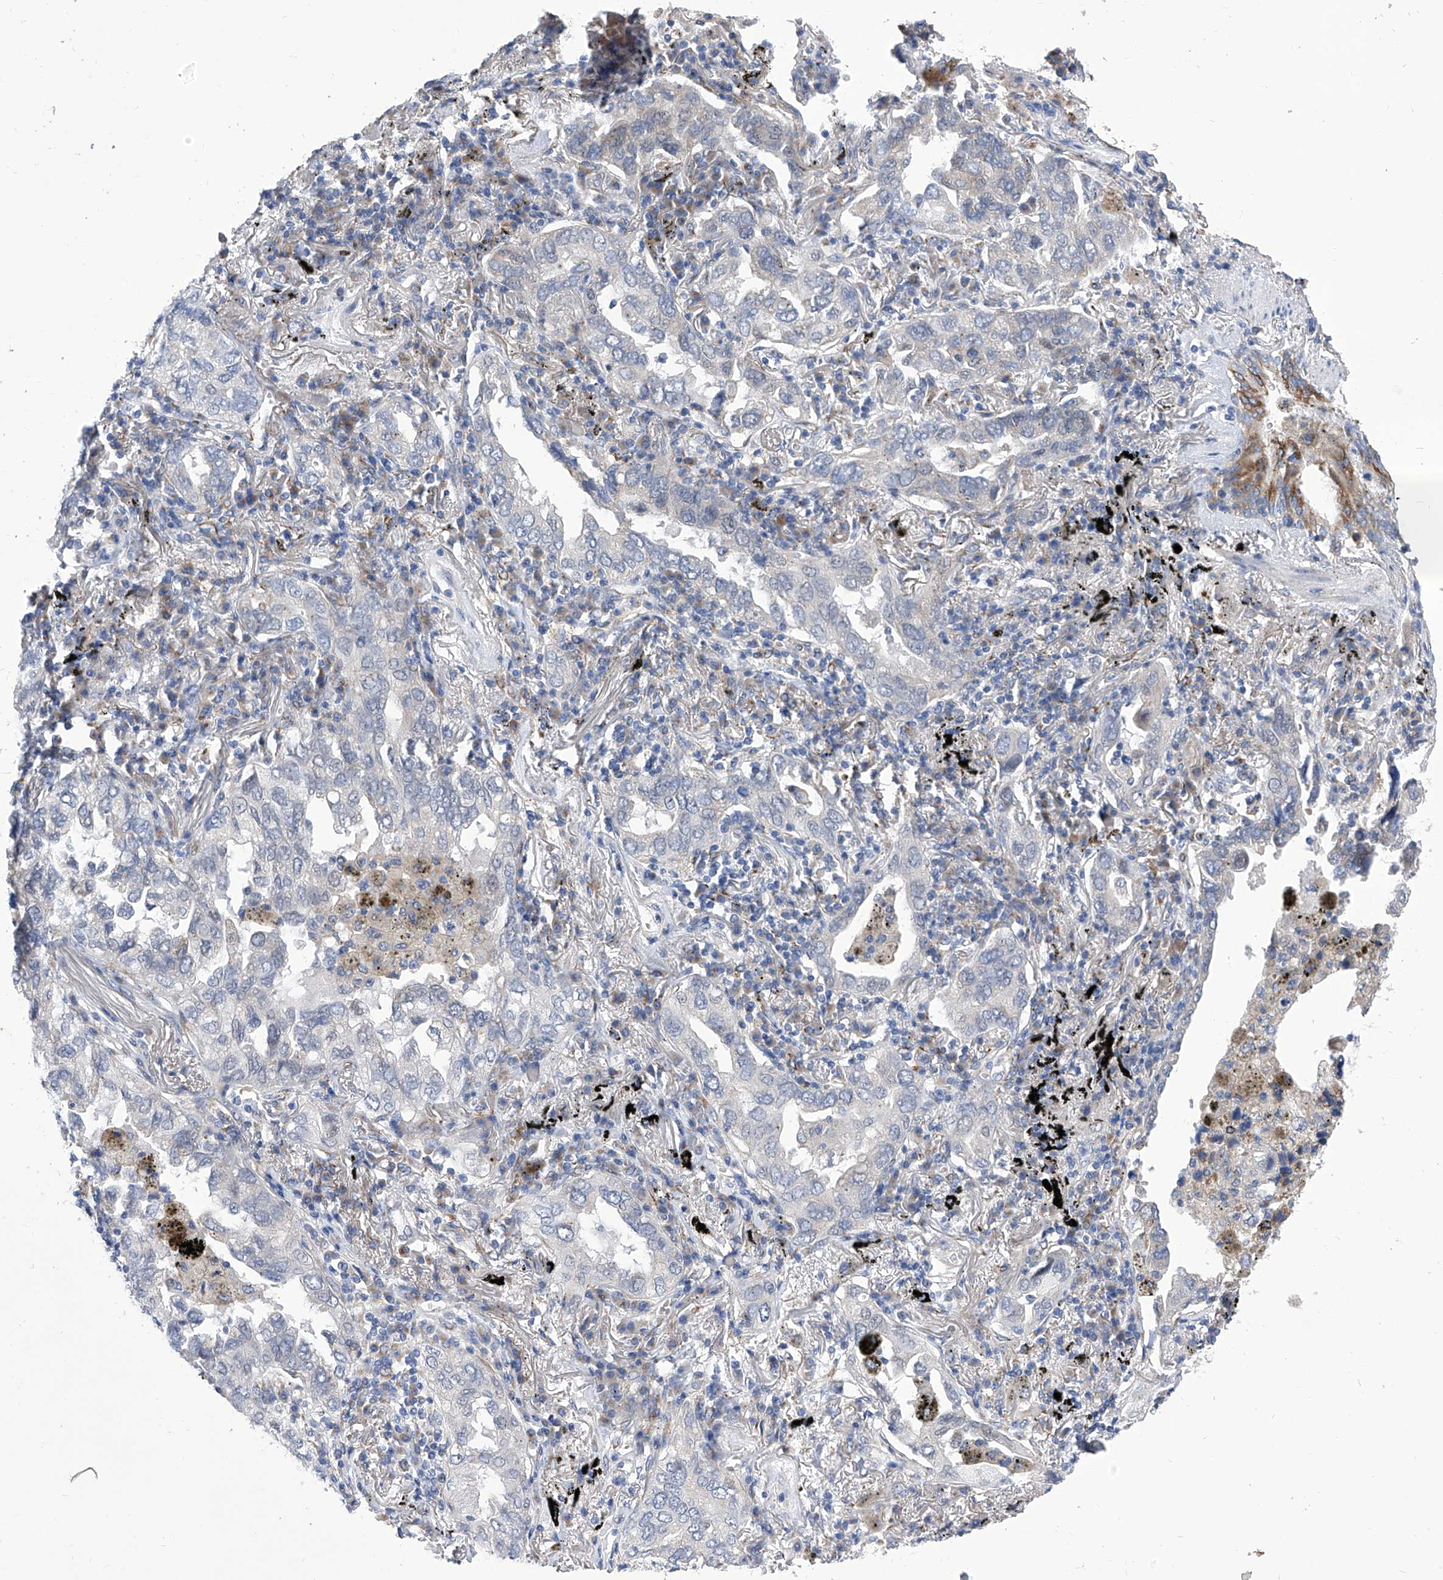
{"staining": {"intensity": "negative", "quantity": "none", "location": "none"}, "tissue": "lung cancer", "cell_type": "Tumor cells", "image_type": "cancer", "snomed": [{"axis": "morphology", "description": "Adenocarcinoma, NOS"}, {"axis": "topography", "description": "Lung"}], "caption": "Tumor cells show no significant protein positivity in lung cancer (adenocarcinoma).", "gene": "TJAP1", "patient": {"sex": "male", "age": 65}}